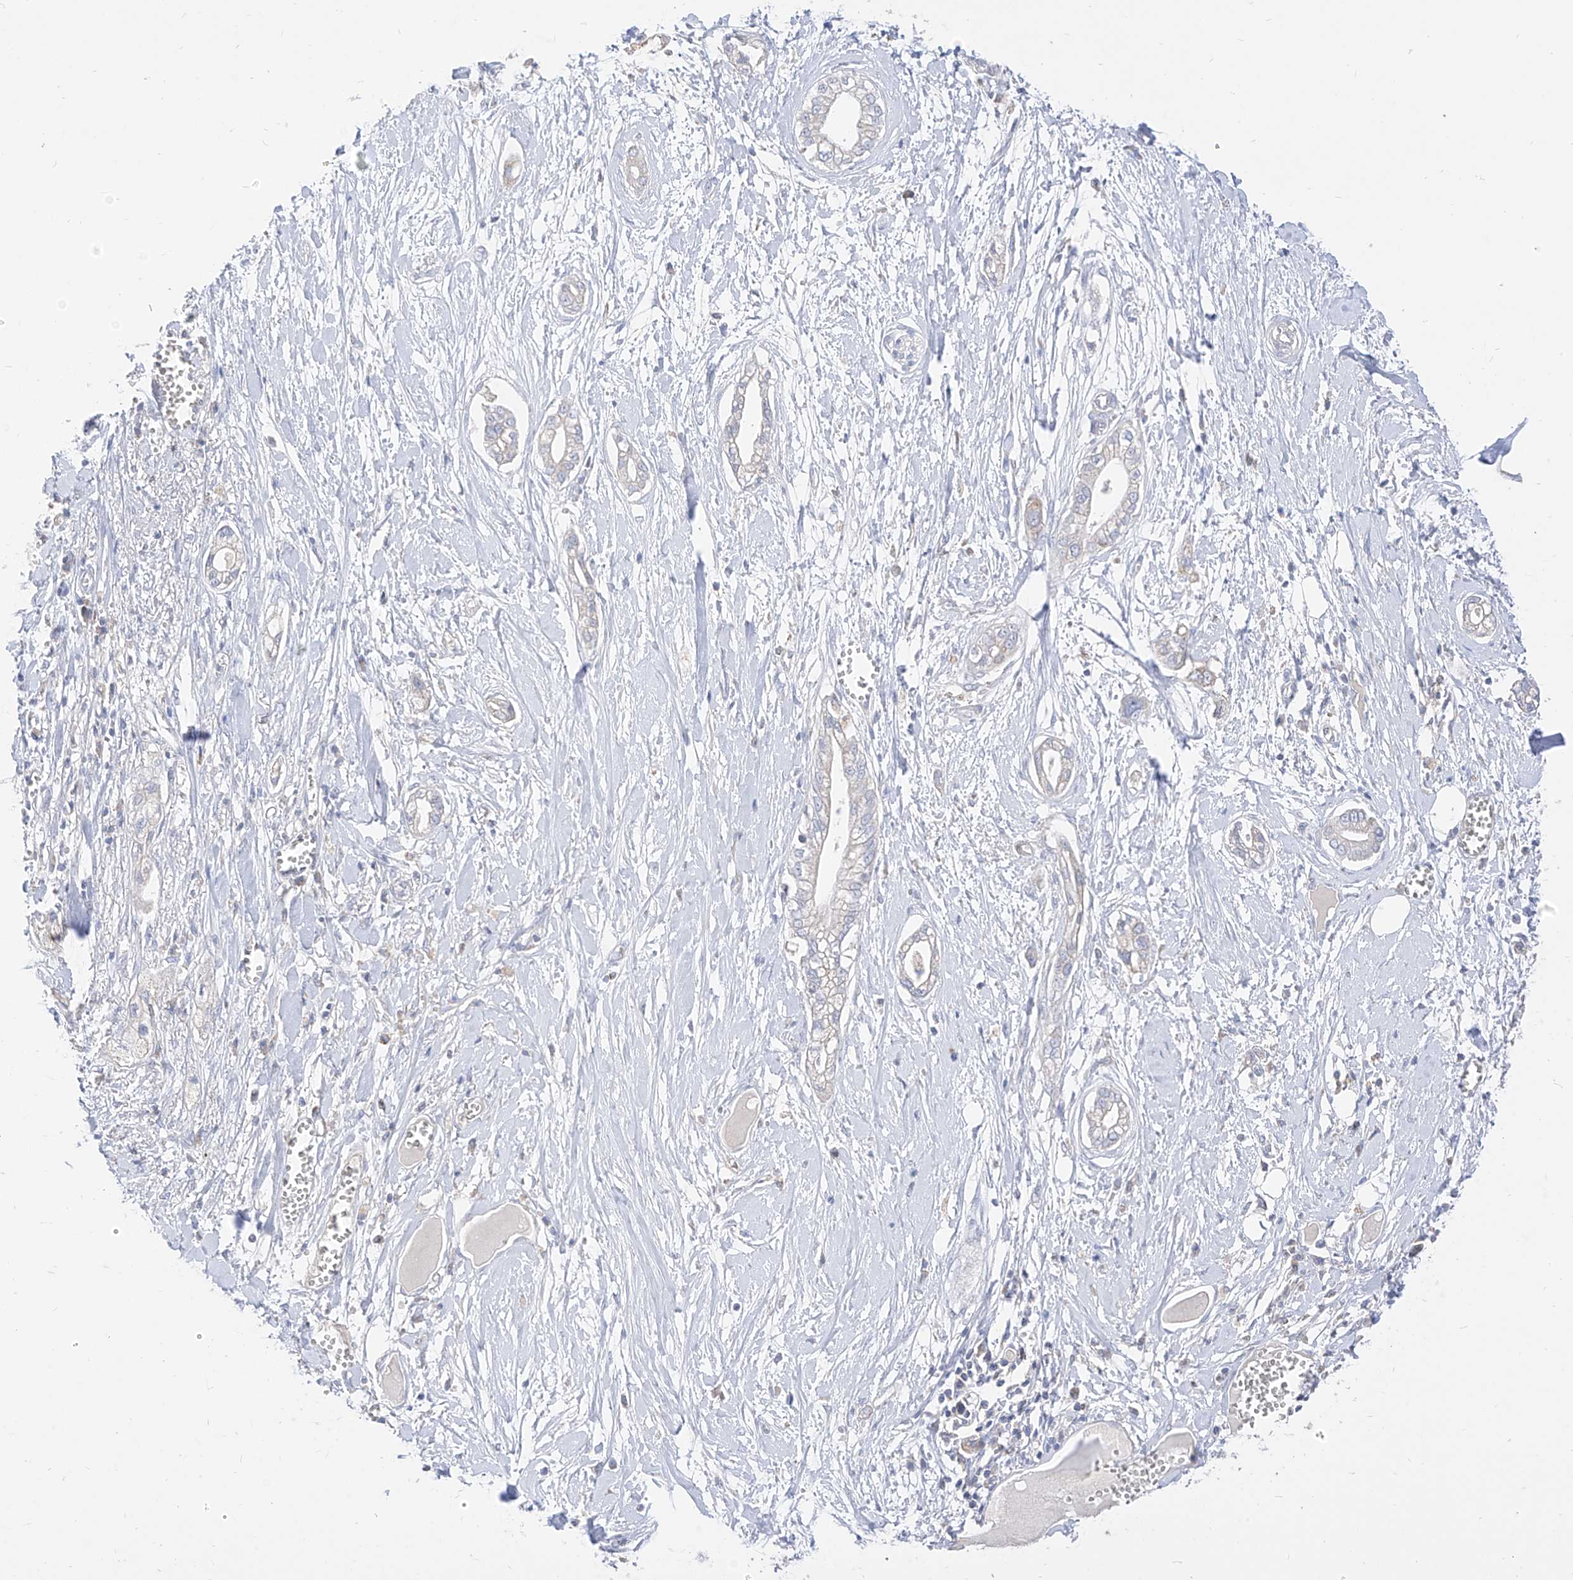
{"staining": {"intensity": "negative", "quantity": "none", "location": "none"}, "tissue": "pancreatic cancer", "cell_type": "Tumor cells", "image_type": "cancer", "snomed": [{"axis": "morphology", "description": "Adenocarcinoma, NOS"}, {"axis": "topography", "description": "Pancreas"}], "caption": "The immunohistochemistry (IHC) histopathology image has no significant positivity in tumor cells of adenocarcinoma (pancreatic) tissue.", "gene": "RASA2", "patient": {"sex": "male", "age": 68}}